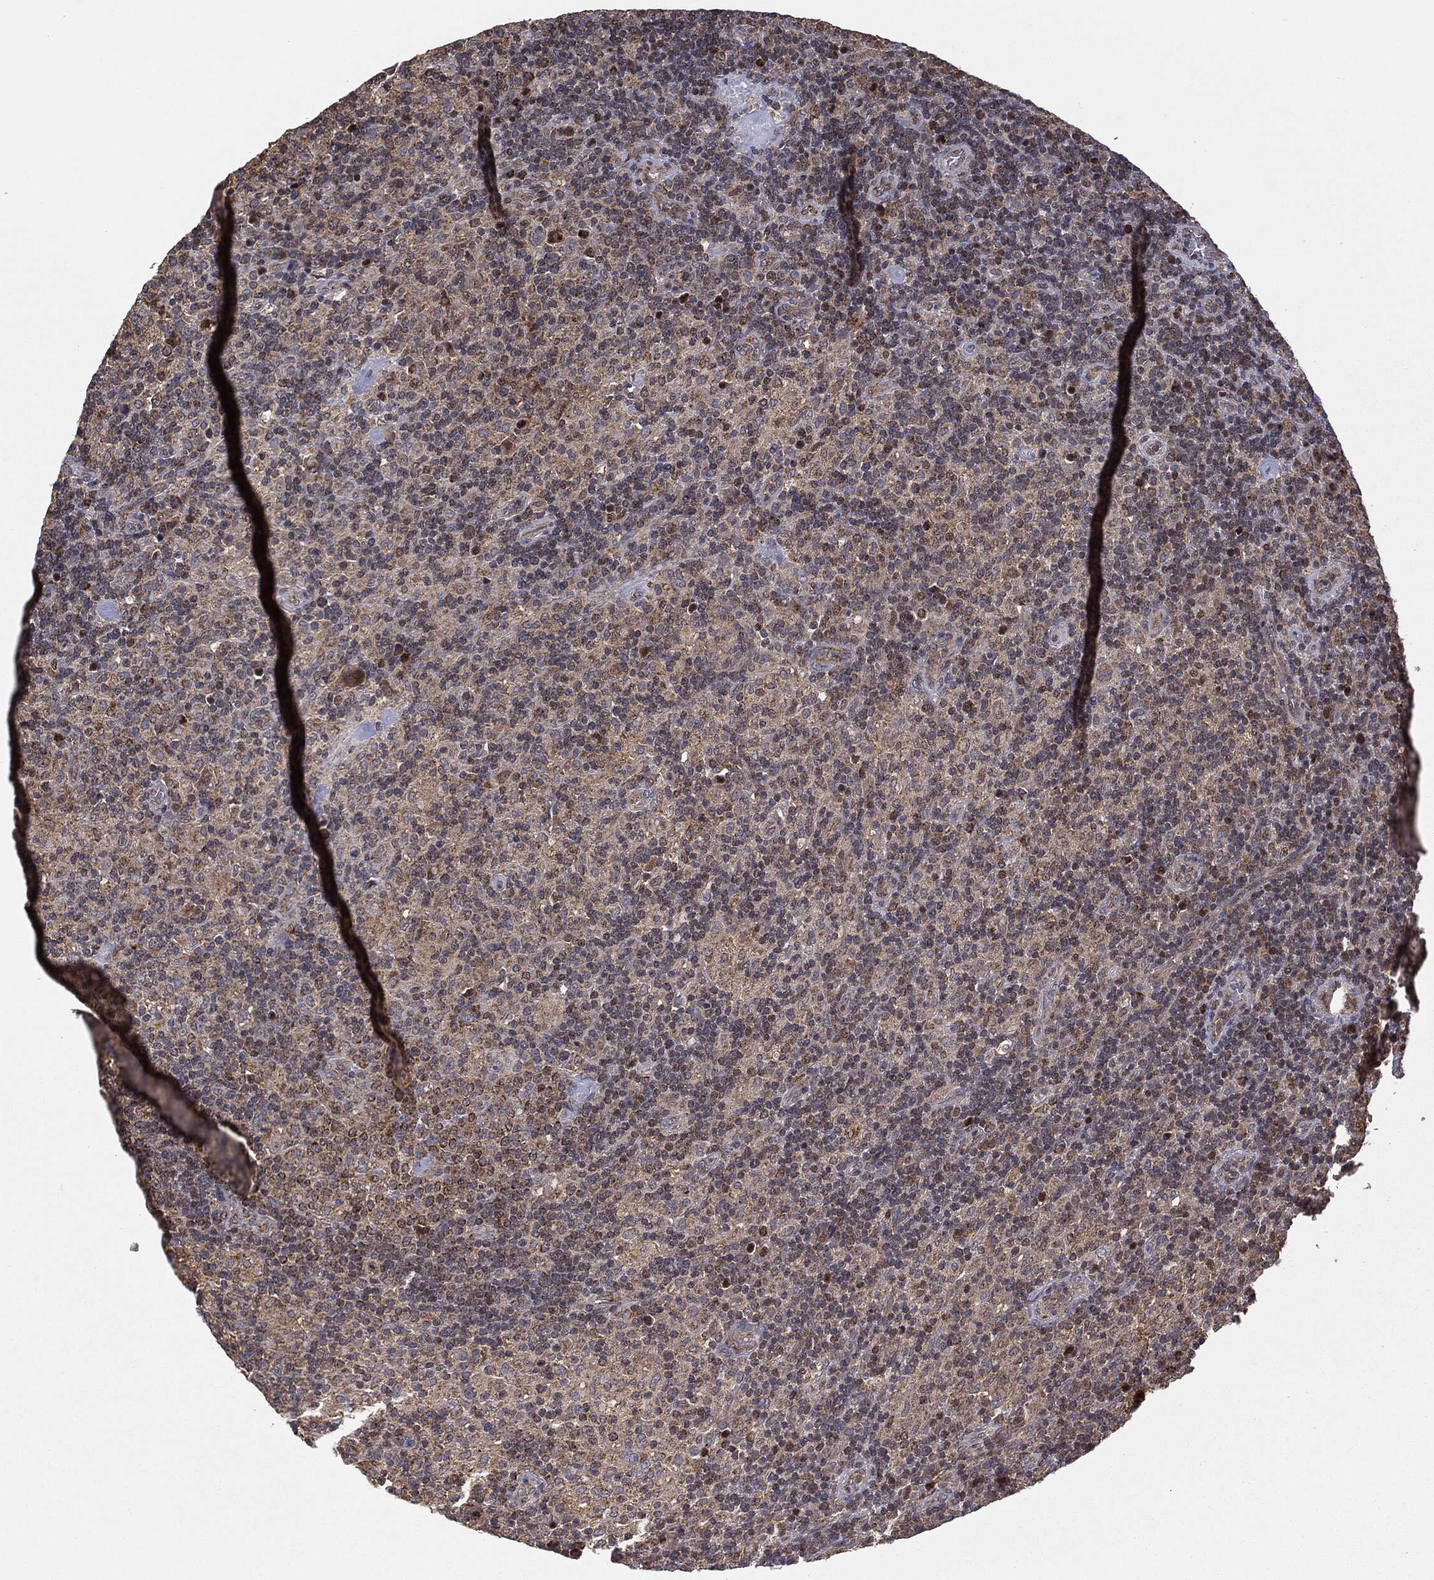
{"staining": {"intensity": "moderate", "quantity": "<25%", "location": "cytoplasmic/membranous"}, "tissue": "lymphoma", "cell_type": "Tumor cells", "image_type": "cancer", "snomed": [{"axis": "morphology", "description": "Hodgkin's disease, NOS"}, {"axis": "topography", "description": "Lymph node"}], "caption": "A brown stain highlights moderate cytoplasmic/membranous expression of a protein in human lymphoma tumor cells.", "gene": "MTOR", "patient": {"sex": "male", "age": 70}}